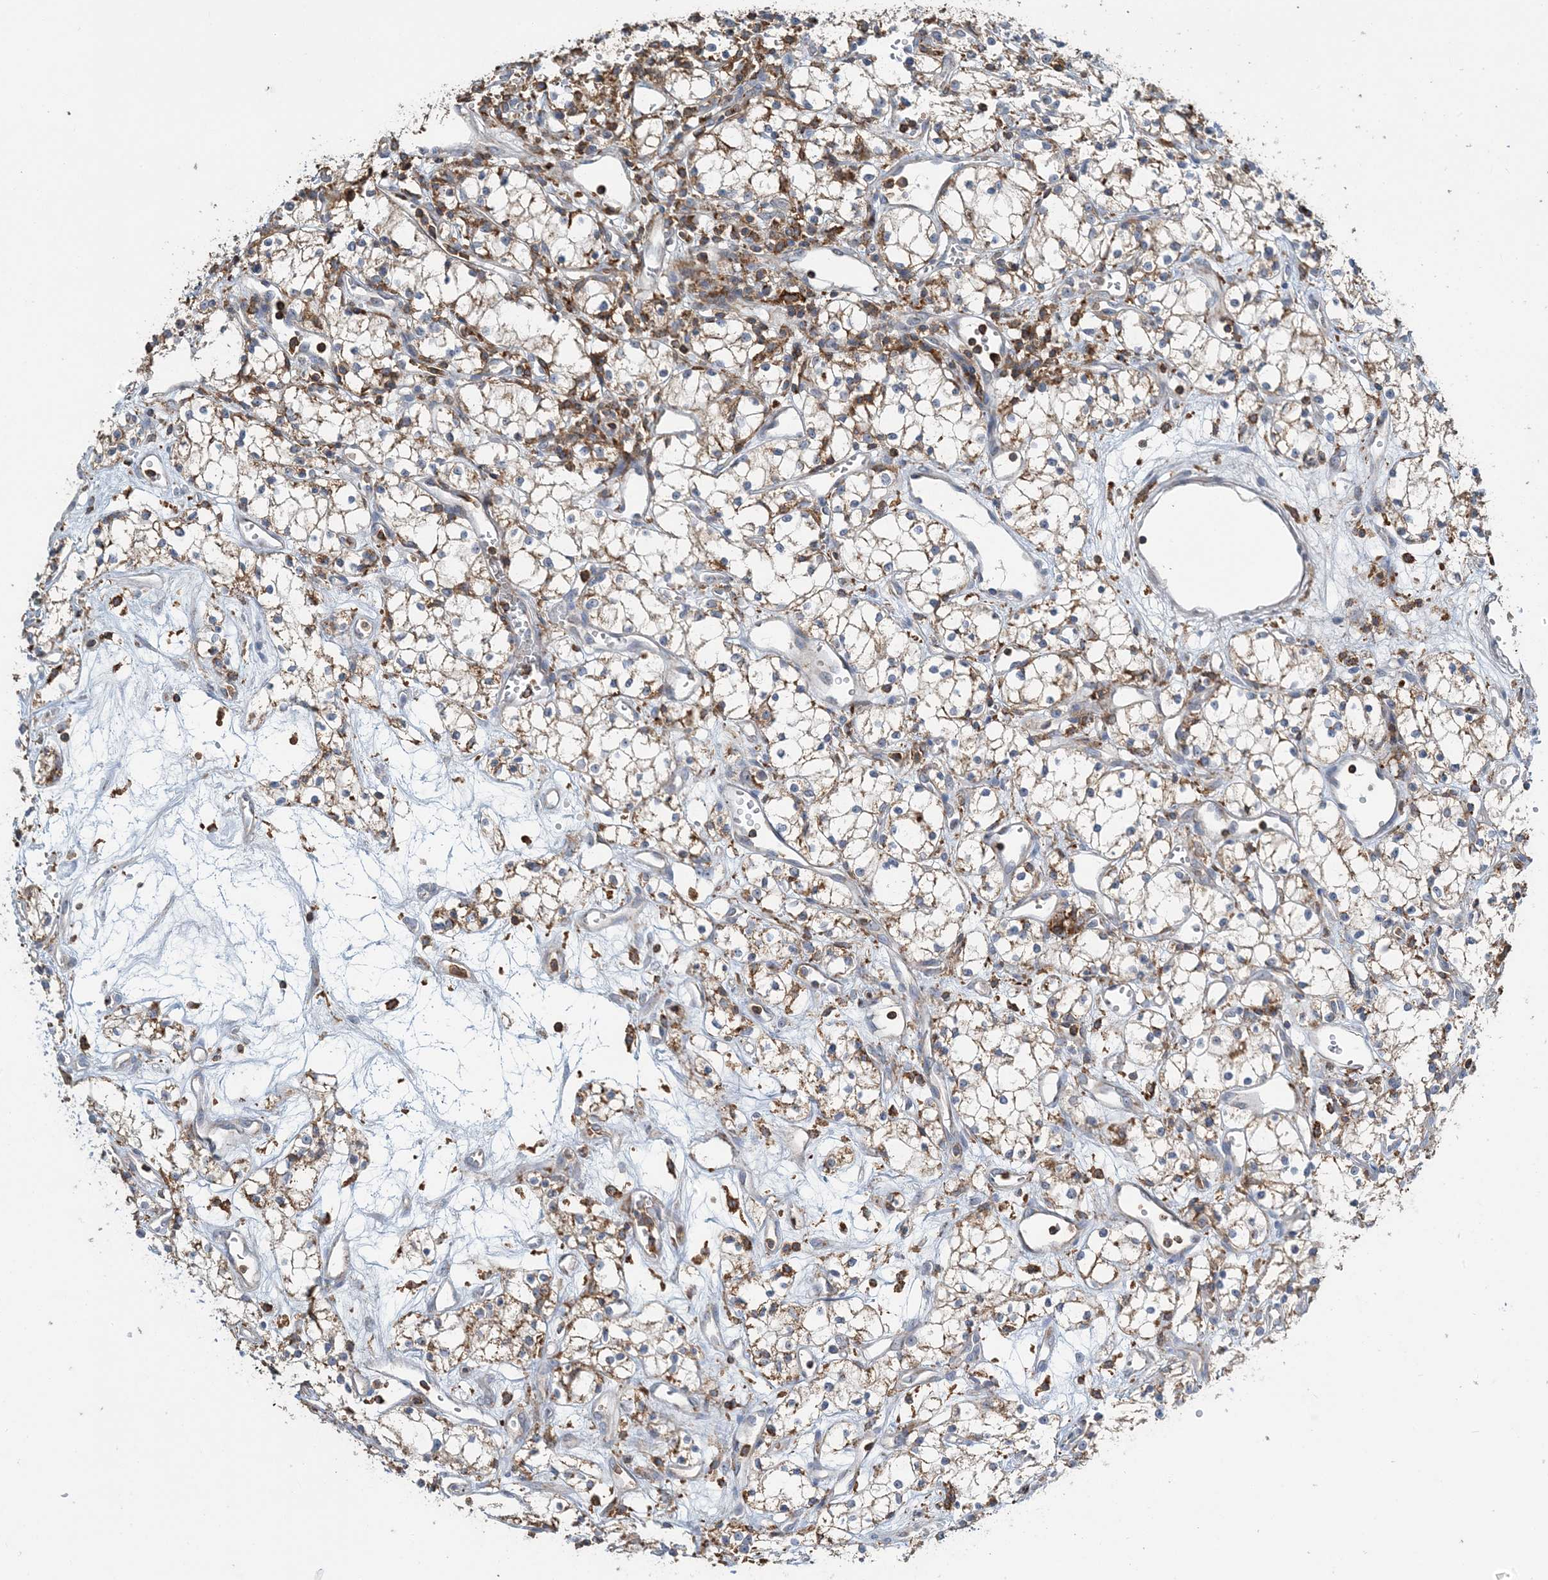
{"staining": {"intensity": "moderate", "quantity": ">75%", "location": "cytoplasmic/membranous"}, "tissue": "renal cancer", "cell_type": "Tumor cells", "image_type": "cancer", "snomed": [{"axis": "morphology", "description": "Adenocarcinoma, NOS"}, {"axis": "topography", "description": "Kidney"}], "caption": "Immunohistochemical staining of adenocarcinoma (renal) displays moderate cytoplasmic/membranous protein positivity in about >75% of tumor cells. The staining was performed using DAB (3,3'-diaminobenzidine), with brown indicating positive protein expression. Nuclei are stained blue with hematoxylin.", "gene": "TMLHE", "patient": {"sex": "male", "age": 59}}